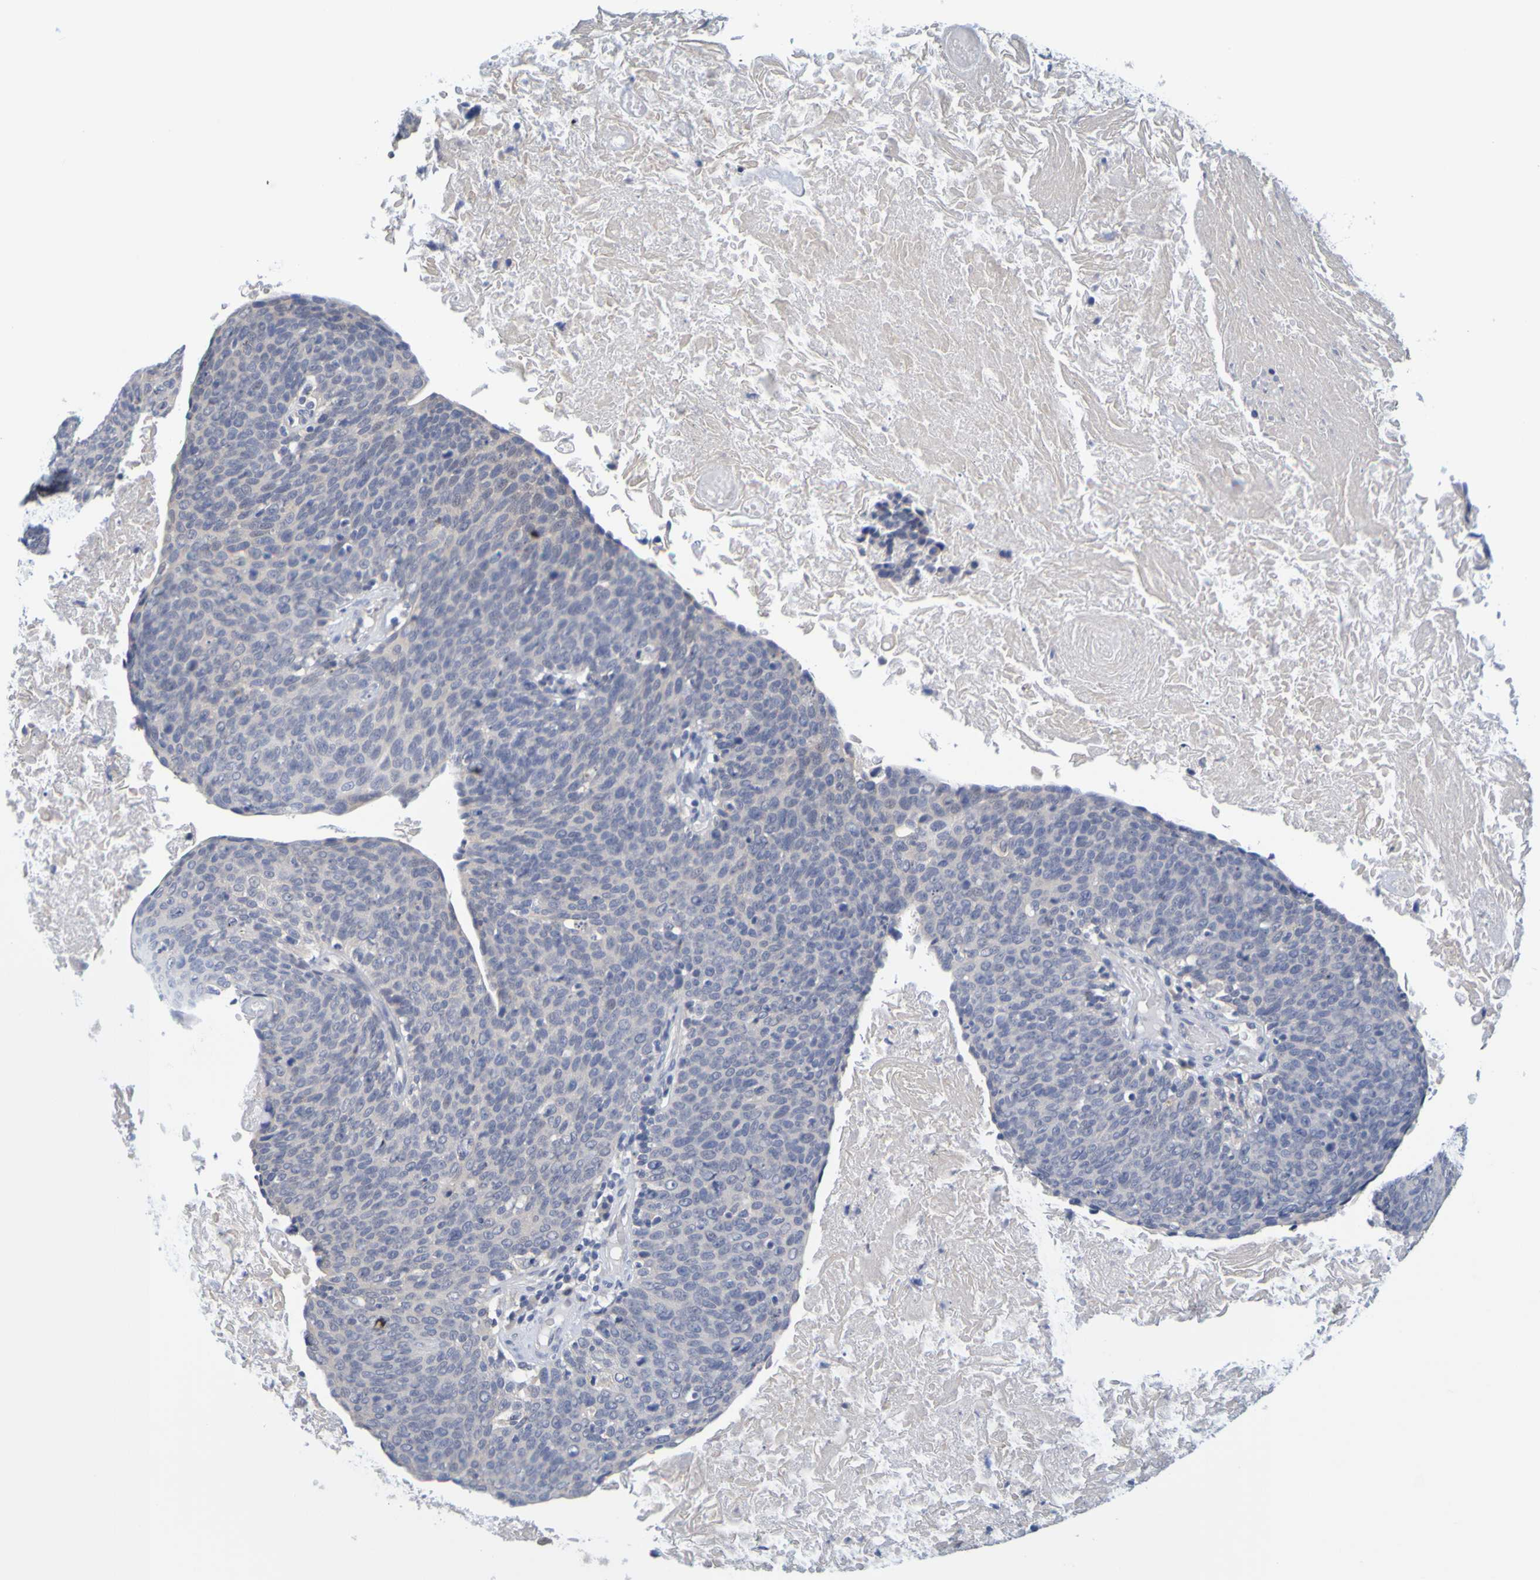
{"staining": {"intensity": "negative", "quantity": "none", "location": "none"}, "tissue": "head and neck cancer", "cell_type": "Tumor cells", "image_type": "cancer", "snomed": [{"axis": "morphology", "description": "Squamous cell carcinoma, NOS"}, {"axis": "morphology", "description": "Squamous cell carcinoma, metastatic, NOS"}, {"axis": "topography", "description": "Lymph node"}, {"axis": "topography", "description": "Head-Neck"}], "caption": "Tumor cells are negative for brown protein staining in head and neck squamous cell carcinoma.", "gene": "ENDOU", "patient": {"sex": "male", "age": 62}}